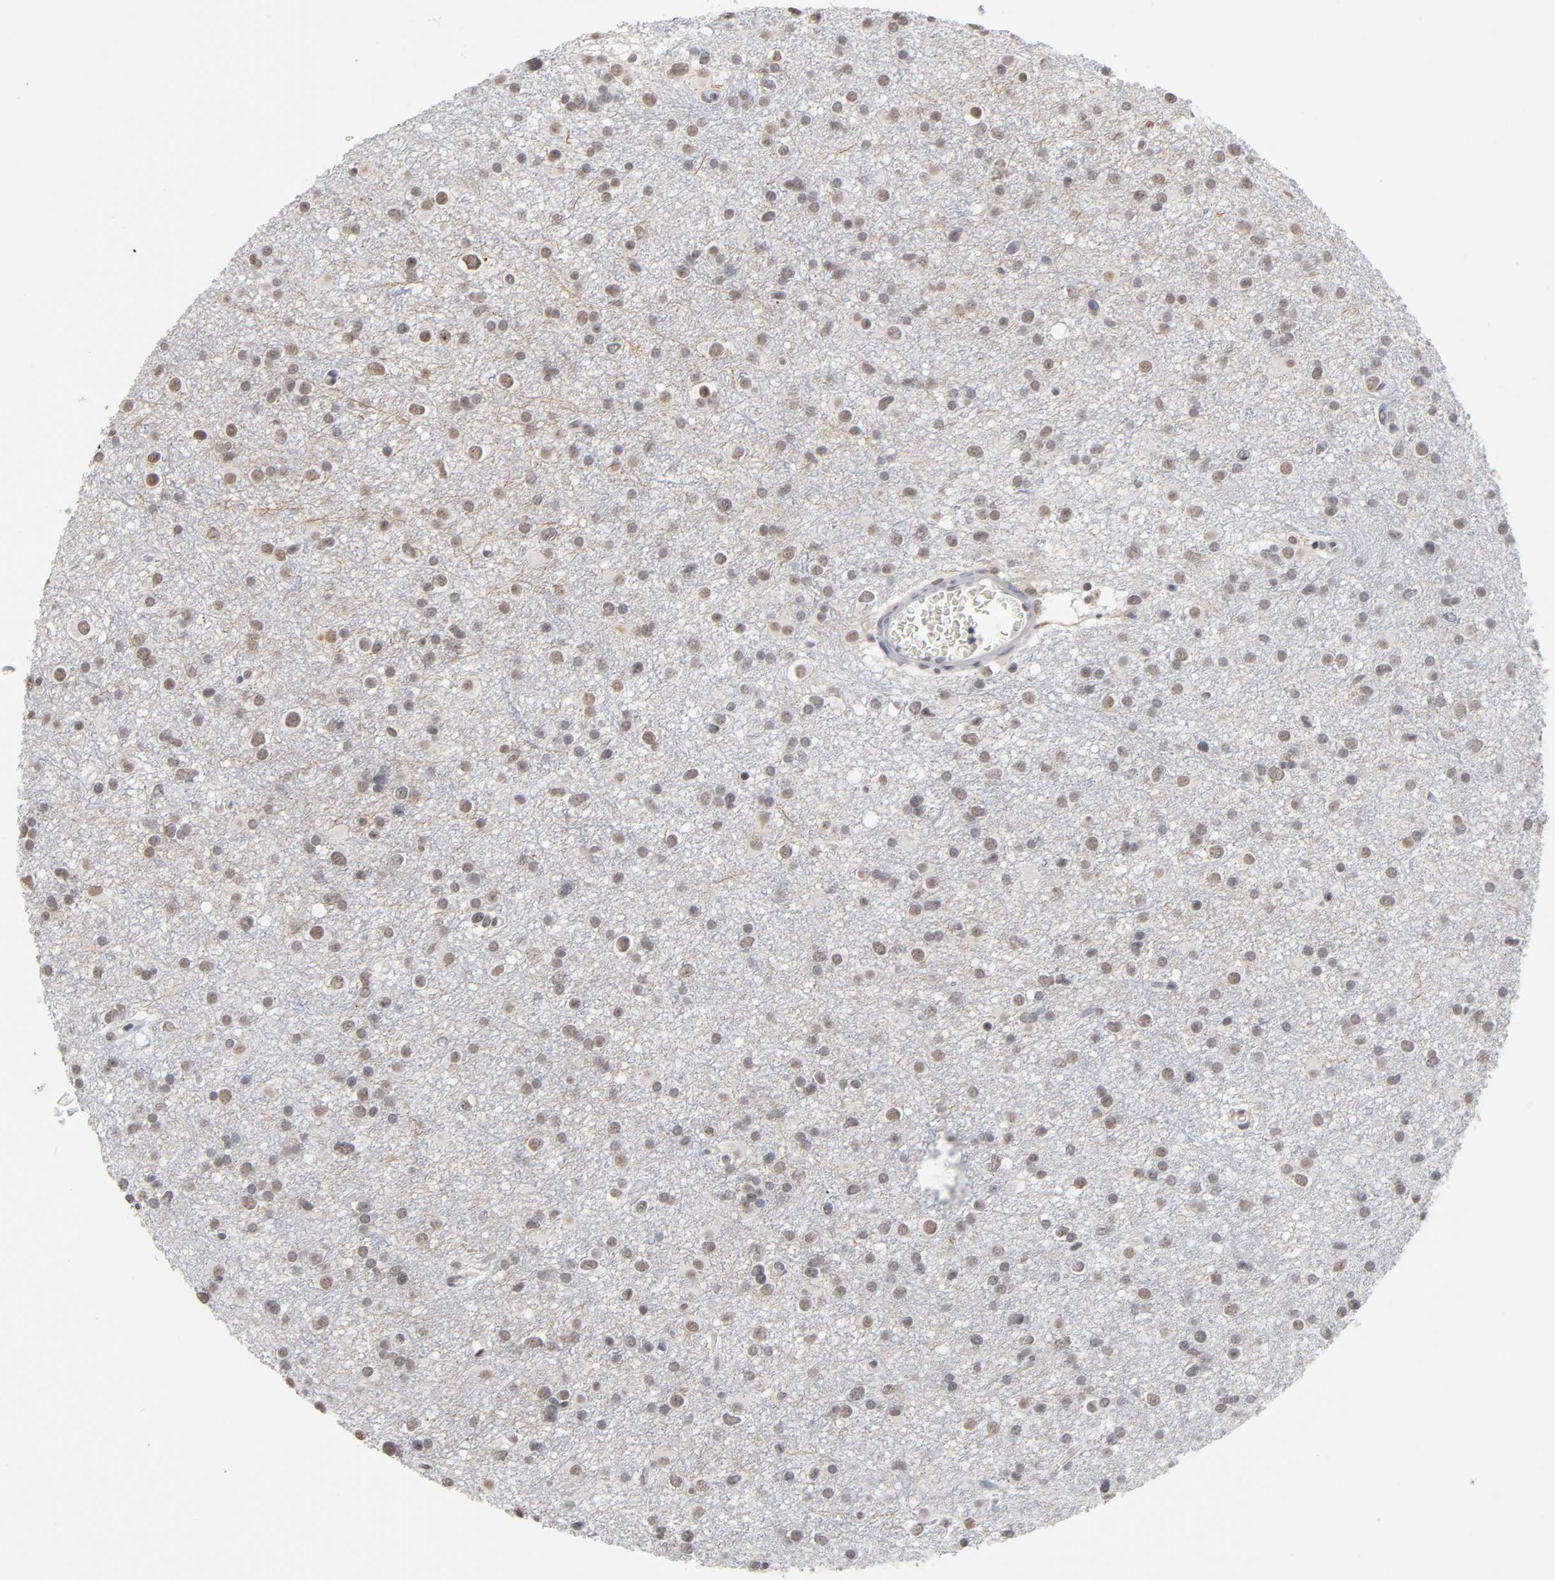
{"staining": {"intensity": "weak", "quantity": ">75%", "location": "nuclear"}, "tissue": "glioma", "cell_type": "Tumor cells", "image_type": "cancer", "snomed": [{"axis": "morphology", "description": "Glioma, malignant, Low grade"}, {"axis": "topography", "description": "Brain"}], "caption": "Human glioma stained for a protein (brown) exhibits weak nuclear positive positivity in approximately >75% of tumor cells.", "gene": "CRABP2", "patient": {"sex": "male", "age": 42}}